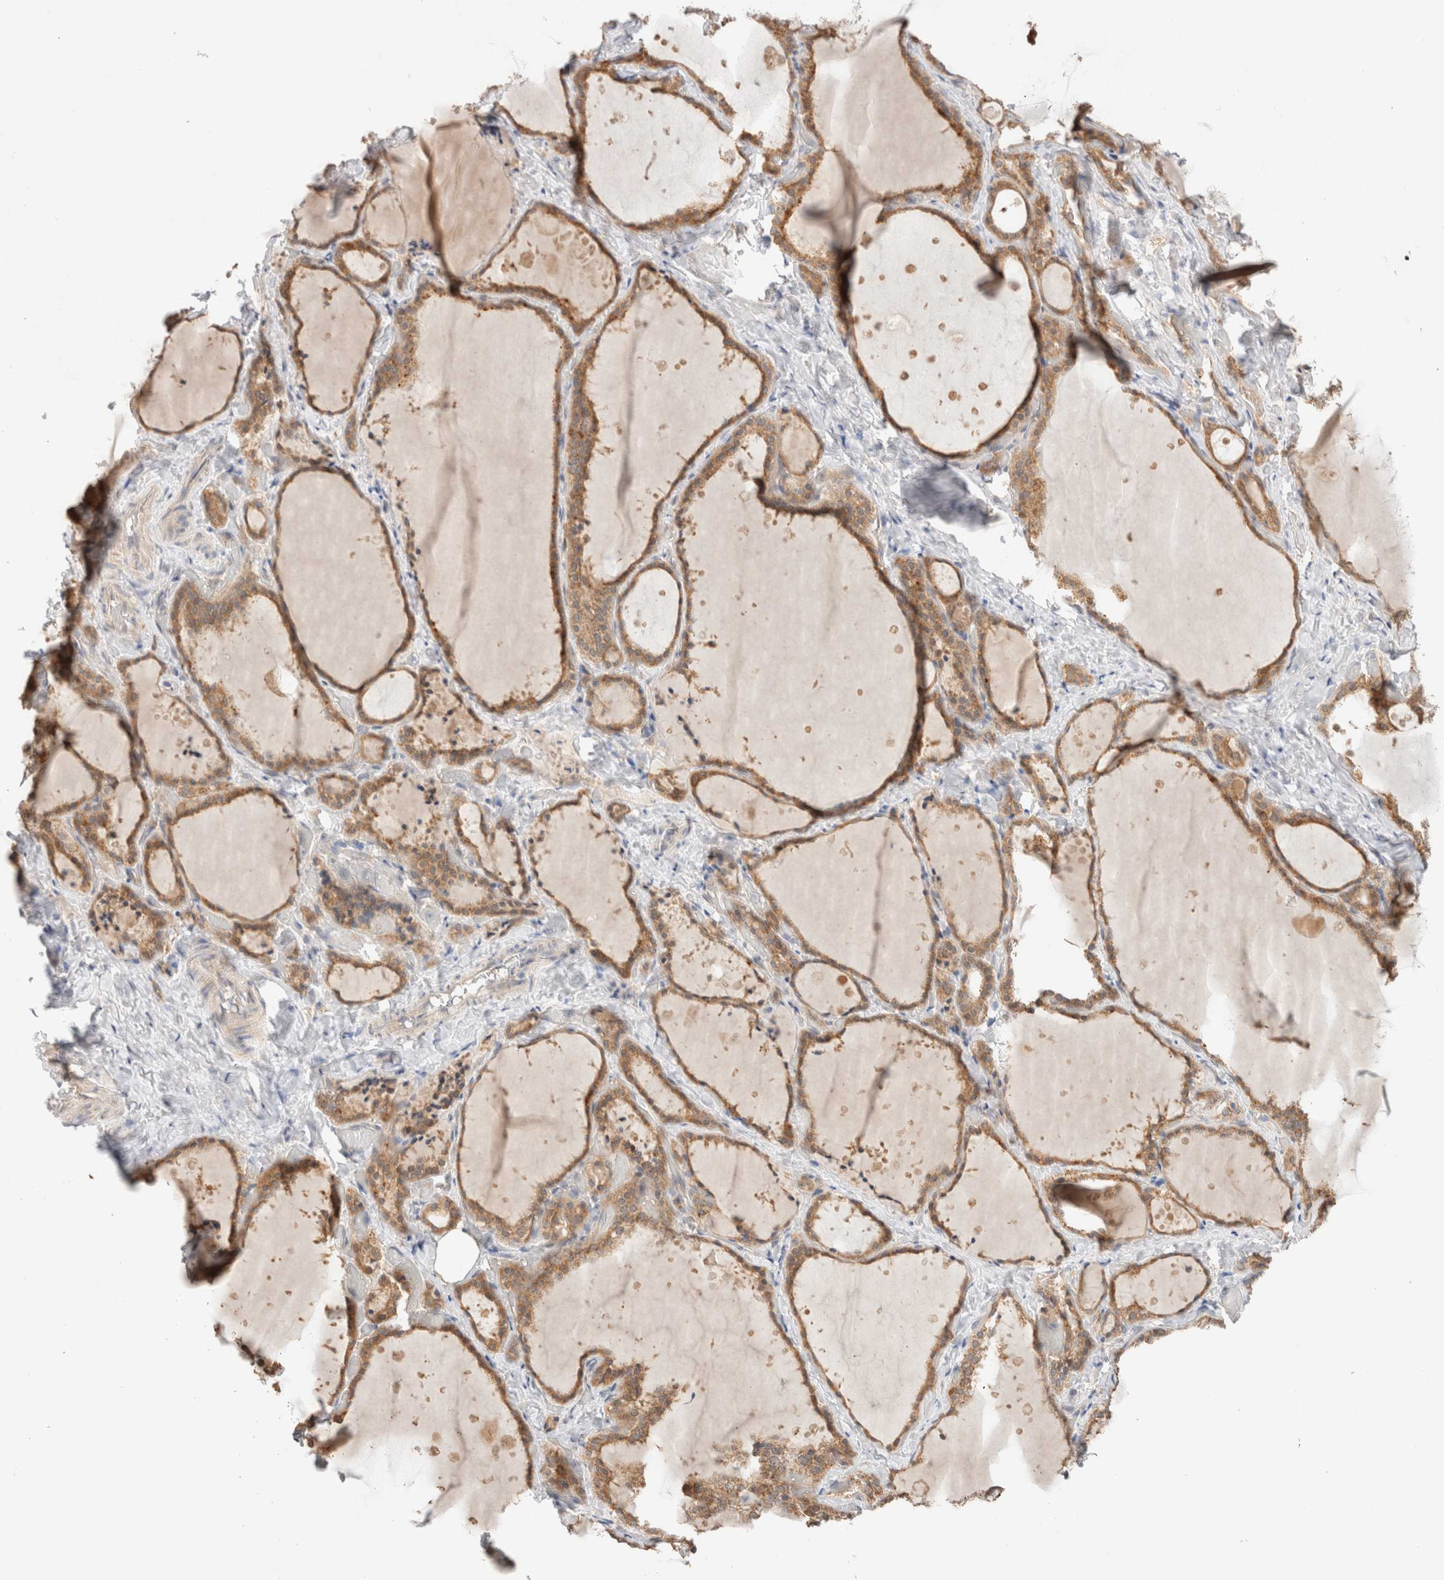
{"staining": {"intensity": "moderate", "quantity": ">75%", "location": "cytoplasmic/membranous"}, "tissue": "thyroid gland", "cell_type": "Glandular cells", "image_type": "normal", "snomed": [{"axis": "morphology", "description": "Normal tissue, NOS"}, {"axis": "topography", "description": "Thyroid gland"}], "caption": "Immunohistochemistry image of benign thyroid gland: human thyroid gland stained using immunohistochemistry displays medium levels of moderate protein expression localized specifically in the cytoplasmic/membranous of glandular cells, appearing as a cytoplasmic/membranous brown color.", "gene": "CA13", "patient": {"sex": "female", "age": 44}}